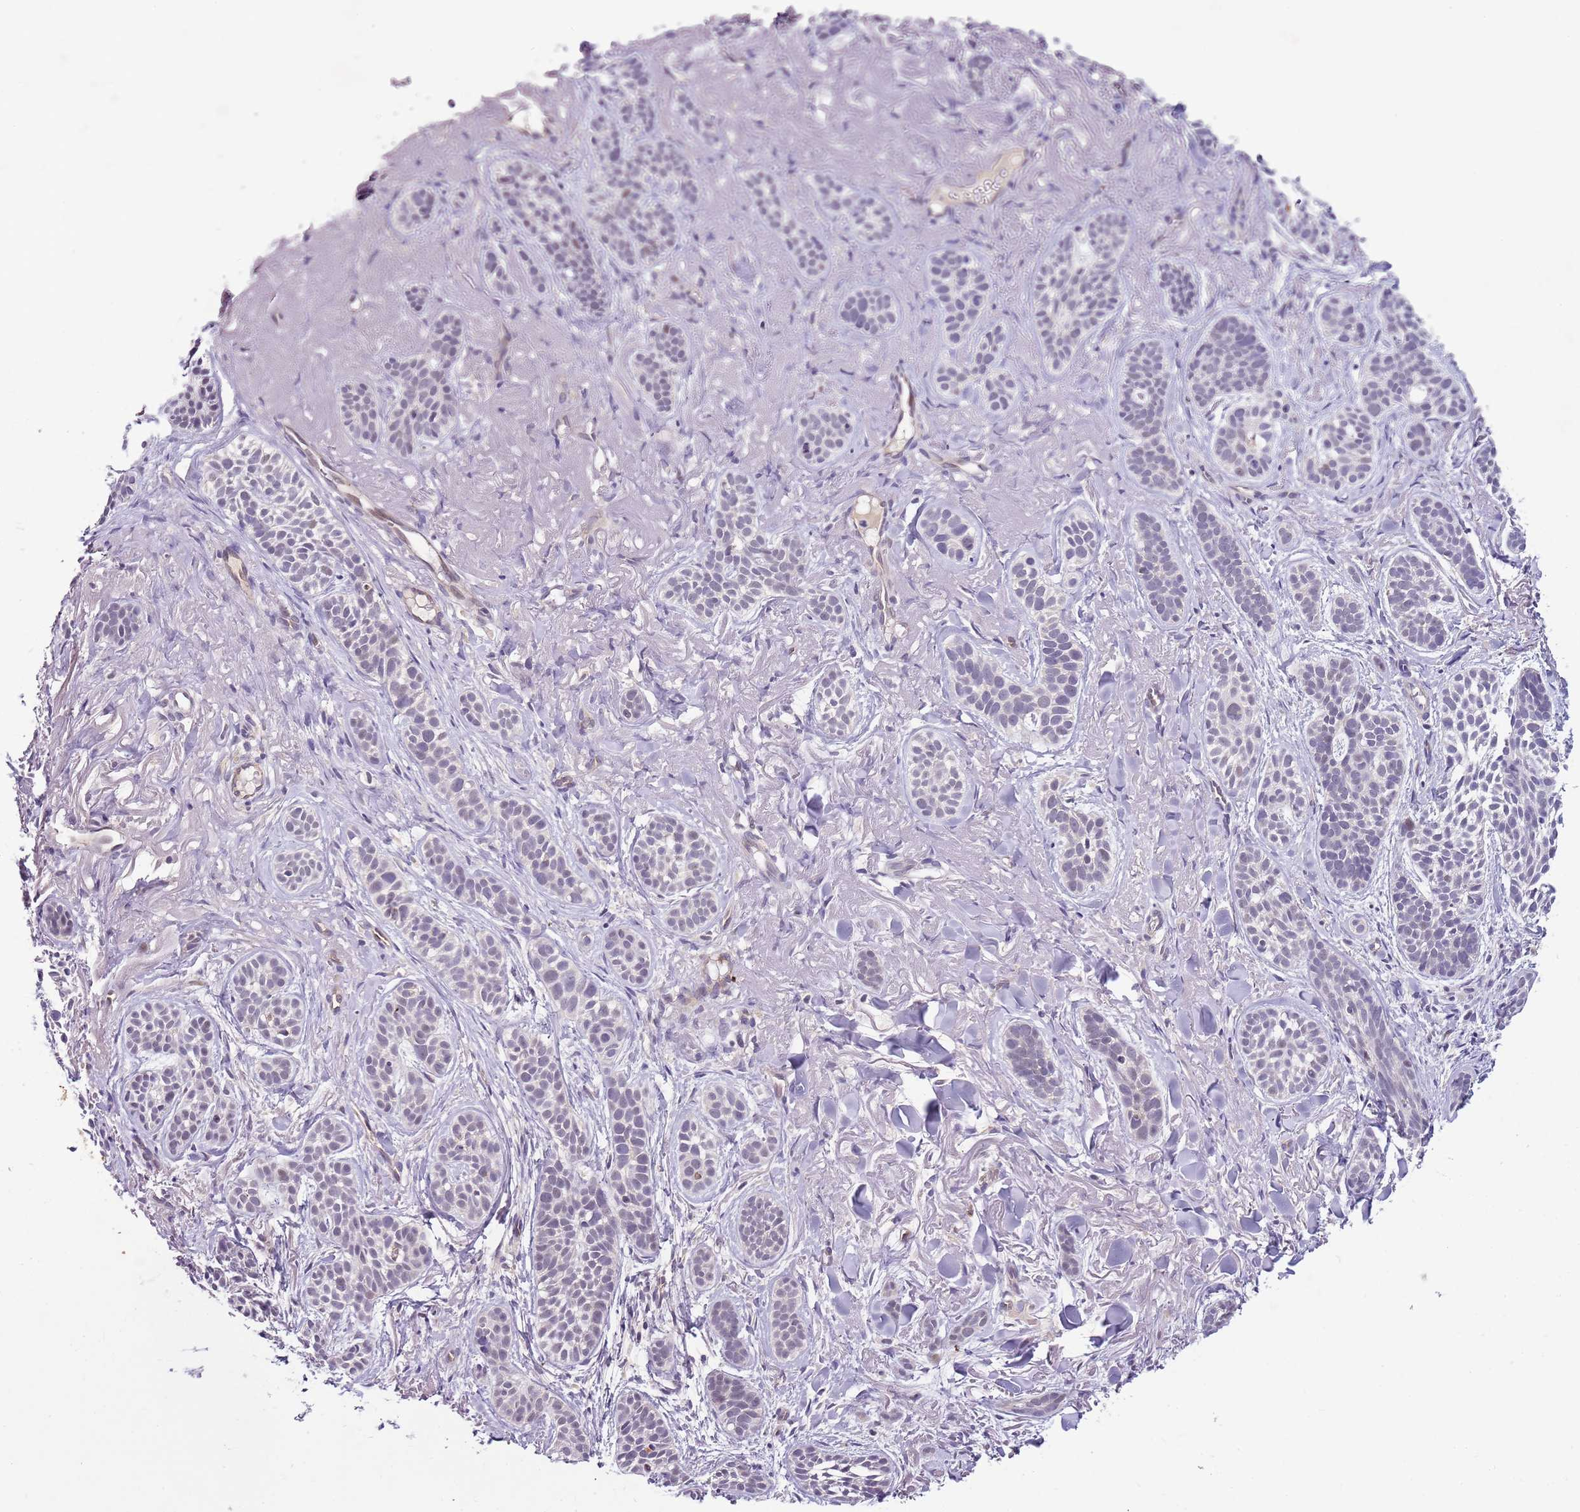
{"staining": {"intensity": "negative", "quantity": "none", "location": "none"}, "tissue": "skin cancer", "cell_type": "Tumor cells", "image_type": "cancer", "snomed": [{"axis": "morphology", "description": "Basal cell carcinoma"}, {"axis": "topography", "description": "Skin"}], "caption": "Tumor cells are negative for protein expression in human skin cancer (basal cell carcinoma).", "gene": "FBXL22", "patient": {"sex": "male", "age": 71}}